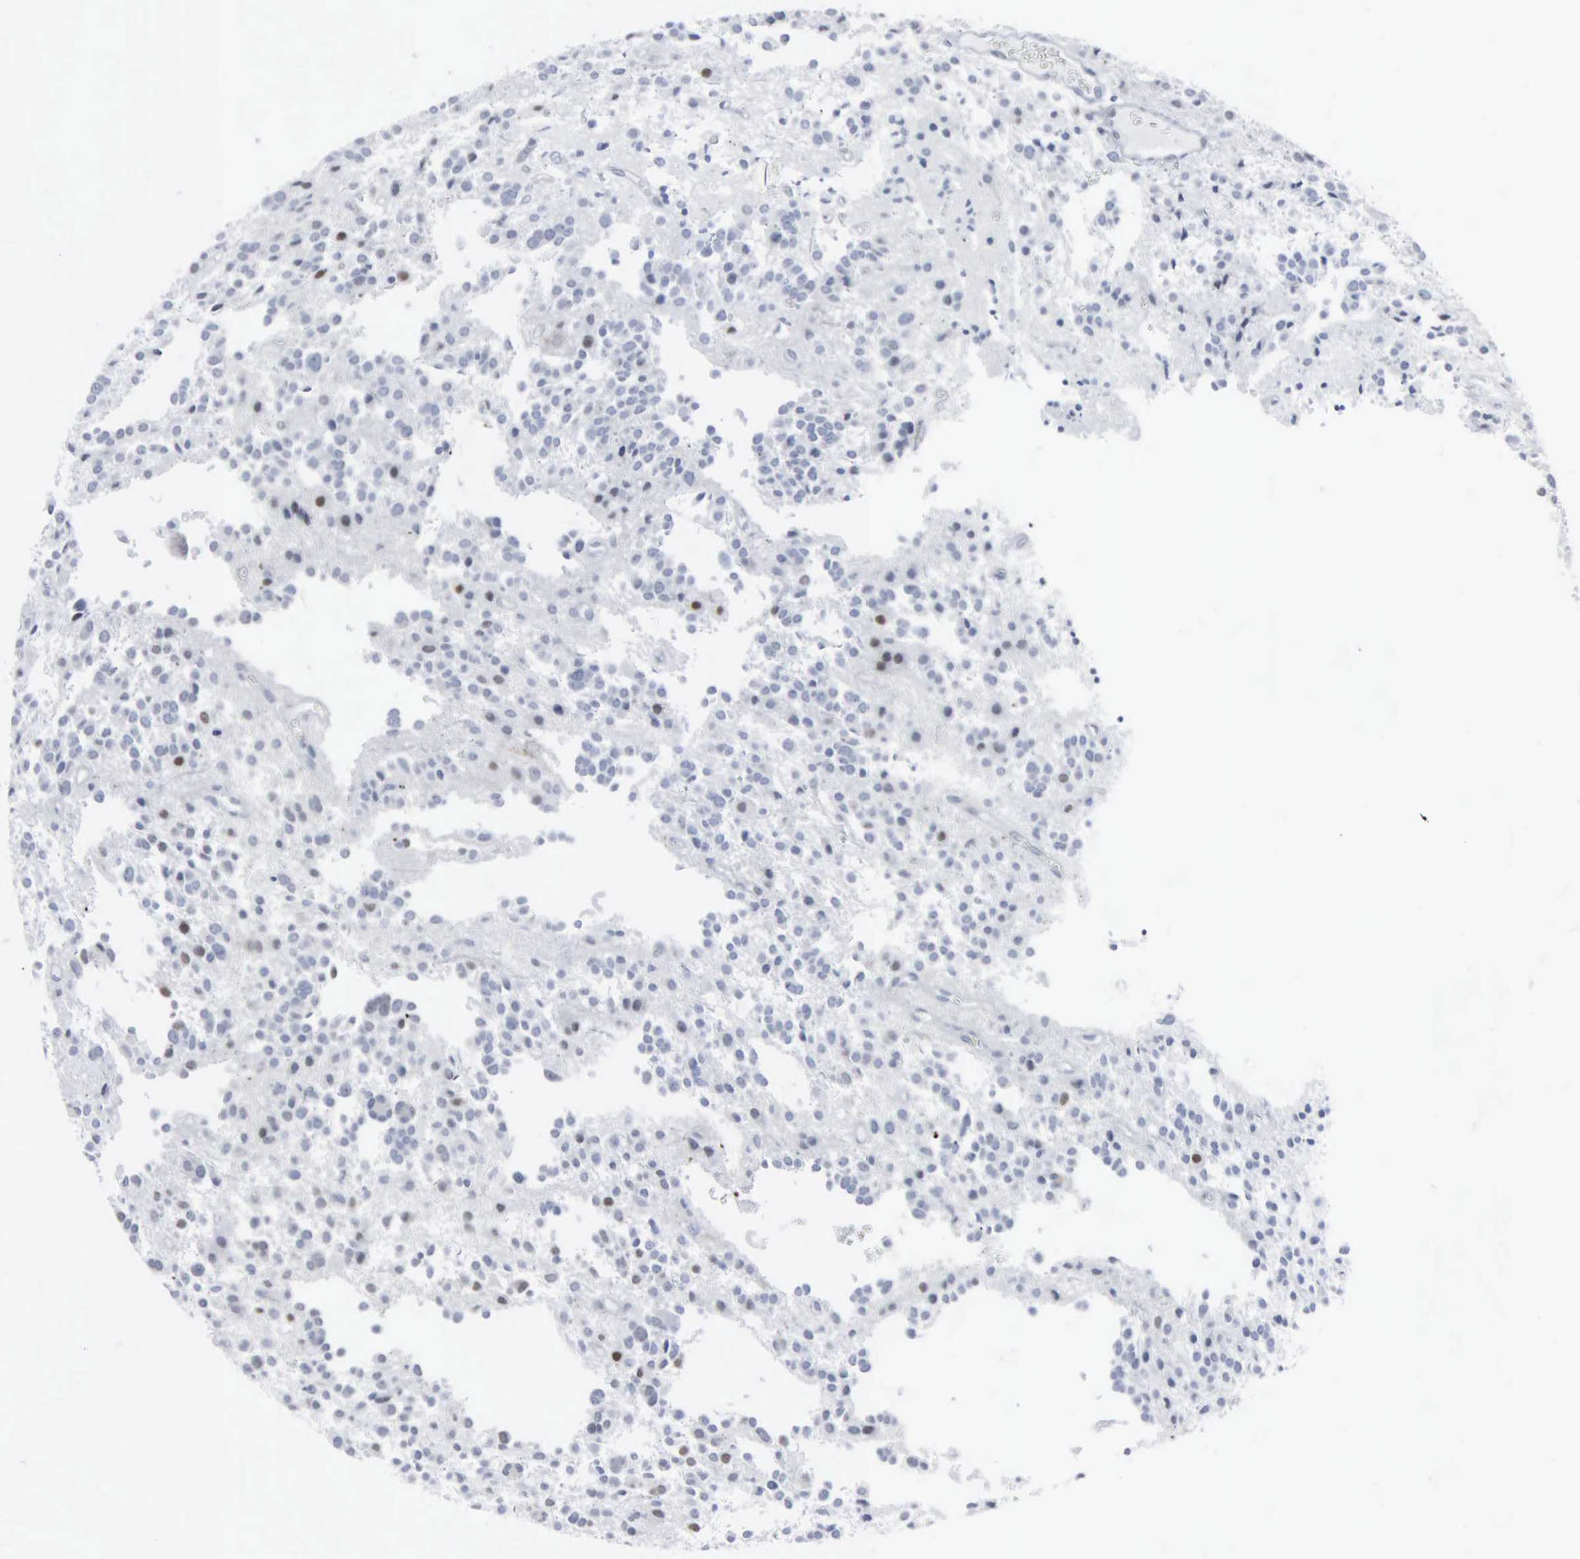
{"staining": {"intensity": "moderate", "quantity": "<25%", "location": "nuclear"}, "tissue": "glioma", "cell_type": "Tumor cells", "image_type": "cancer", "snomed": [{"axis": "morphology", "description": "Glioma, malignant, Low grade"}, {"axis": "topography", "description": "Brain"}], "caption": "This is a histology image of immunohistochemistry (IHC) staining of malignant glioma (low-grade), which shows moderate staining in the nuclear of tumor cells.", "gene": "CCND3", "patient": {"sex": "female", "age": 36}}